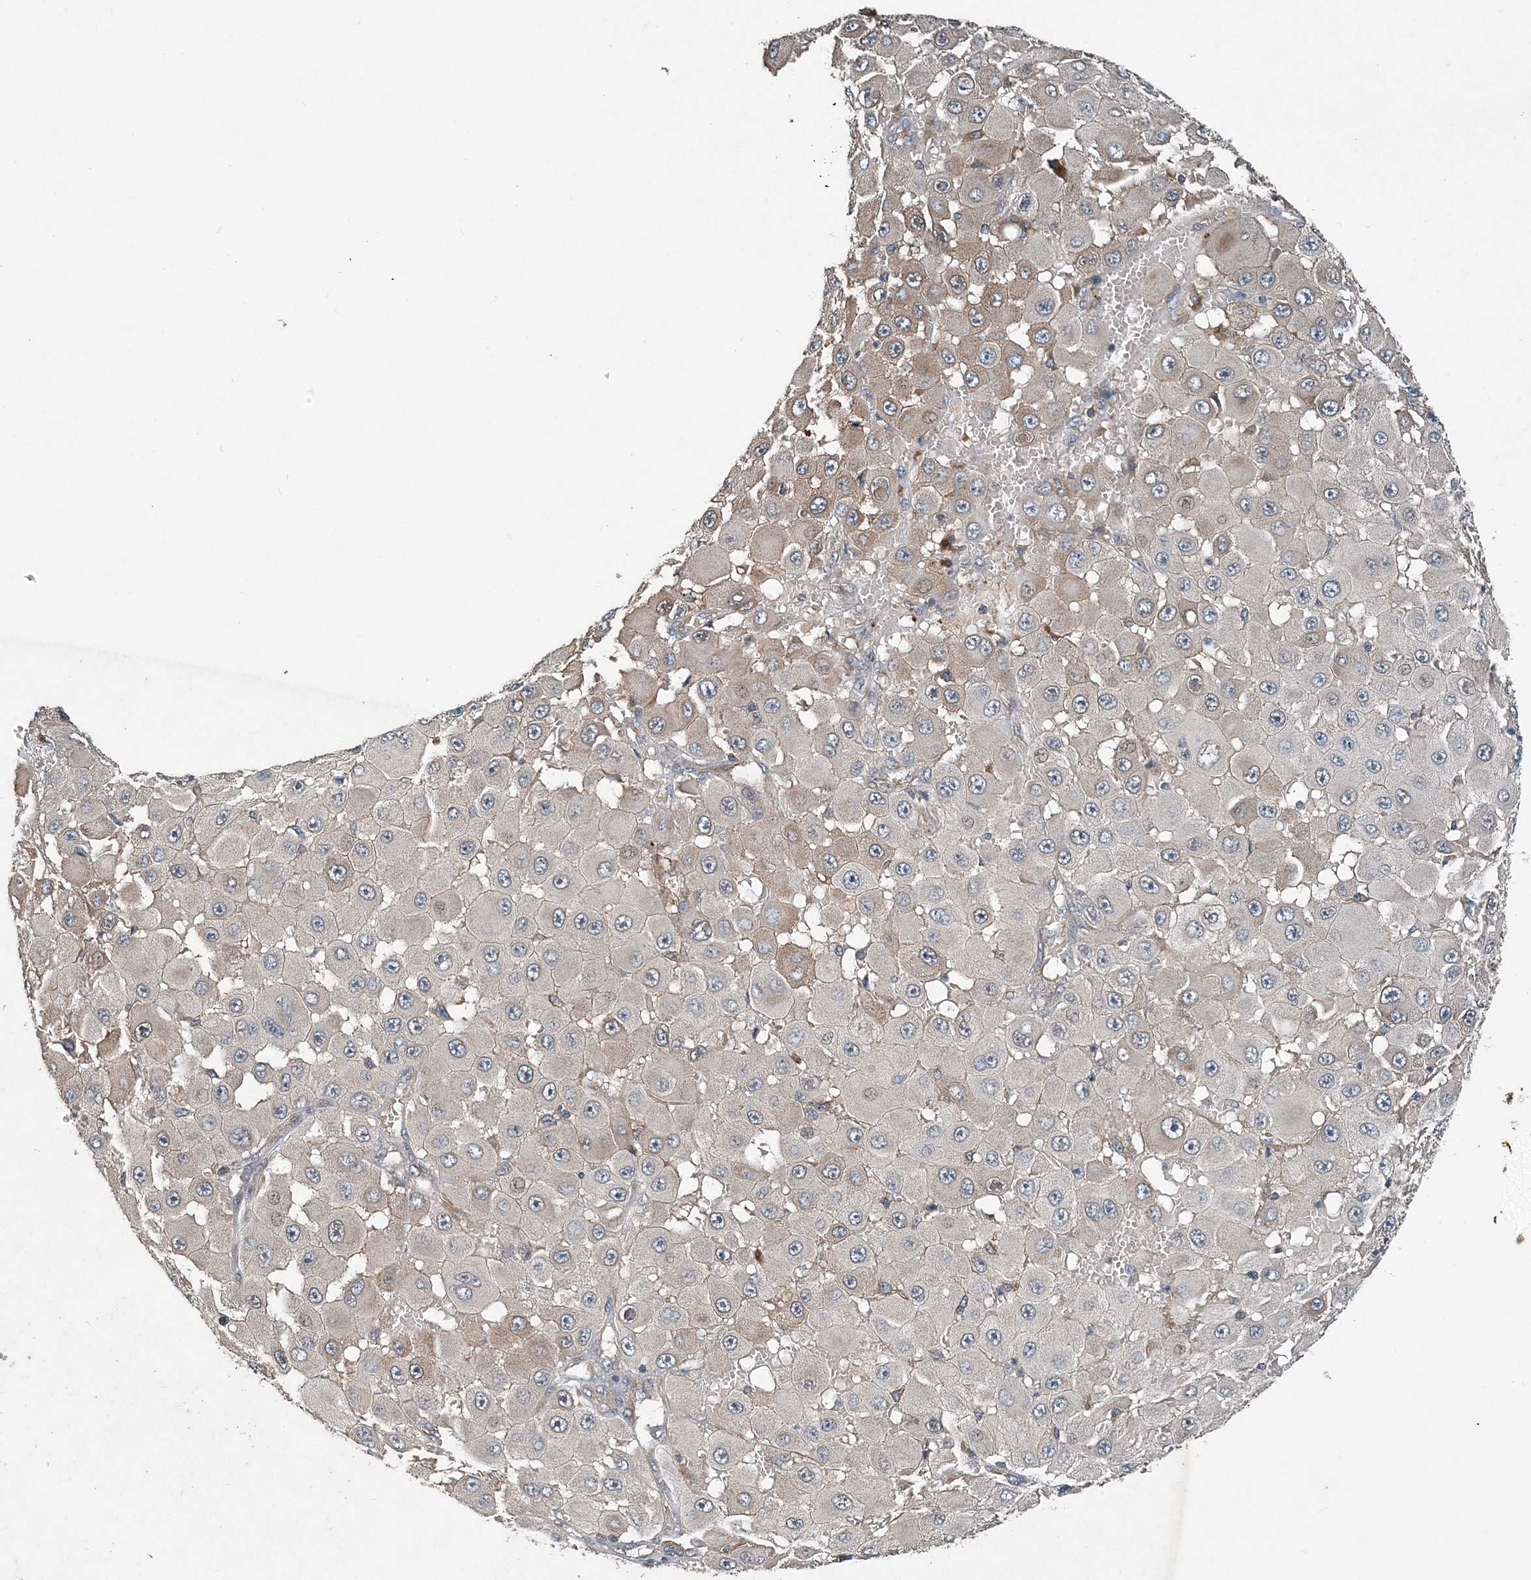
{"staining": {"intensity": "weak", "quantity": "<25%", "location": "cytoplasmic/membranous"}, "tissue": "melanoma", "cell_type": "Tumor cells", "image_type": "cancer", "snomed": [{"axis": "morphology", "description": "Malignant melanoma, NOS"}, {"axis": "topography", "description": "Skin"}], "caption": "A photomicrograph of malignant melanoma stained for a protein displays no brown staining in tumor cells. (Immunohistochemistry (ihc), brightfield microscopy, high magnification).", "gene": "SMPD3", "patient": {"sex": "female", "age": 81}}